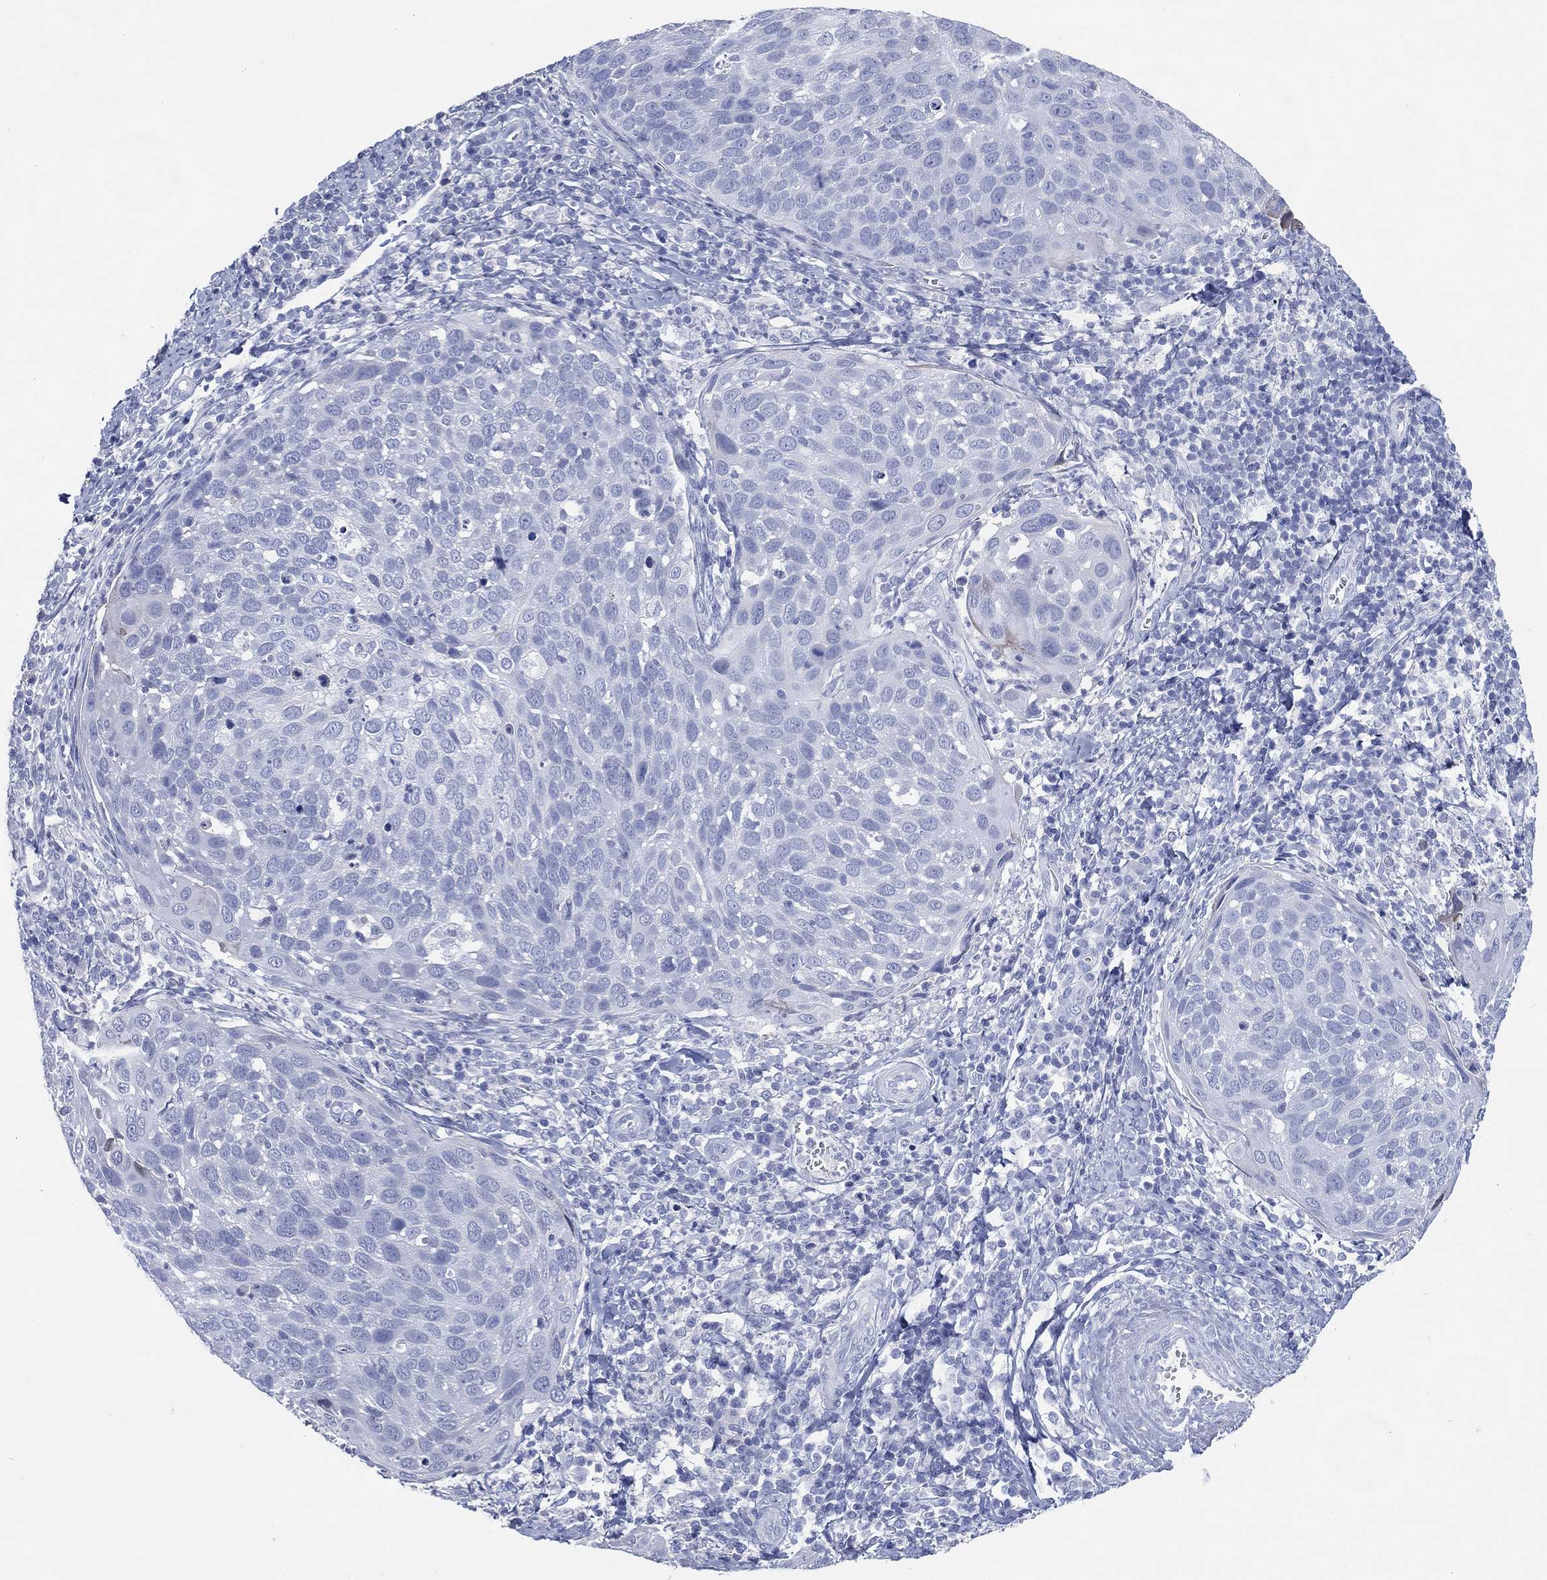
{"staining": {"intensity": "negative", "quantity": "none", "location": "none"}, "tissue": "cervical cancer", "cell_type": "Tumor cells", "image_type": "cancer", "snomed": [{"axis": "morphology", "description": "Squamous cell carcinoma, NOS"}, {"axis": "topography", "description": "Cervix"}], "caption": "The immunohistochemistry micrograph has no significant positivity in tumor cells of cervical squamous cell carcinoma tissue.", "gene": "TMEM247", "patient": {"sex": "female", "age": 54}}